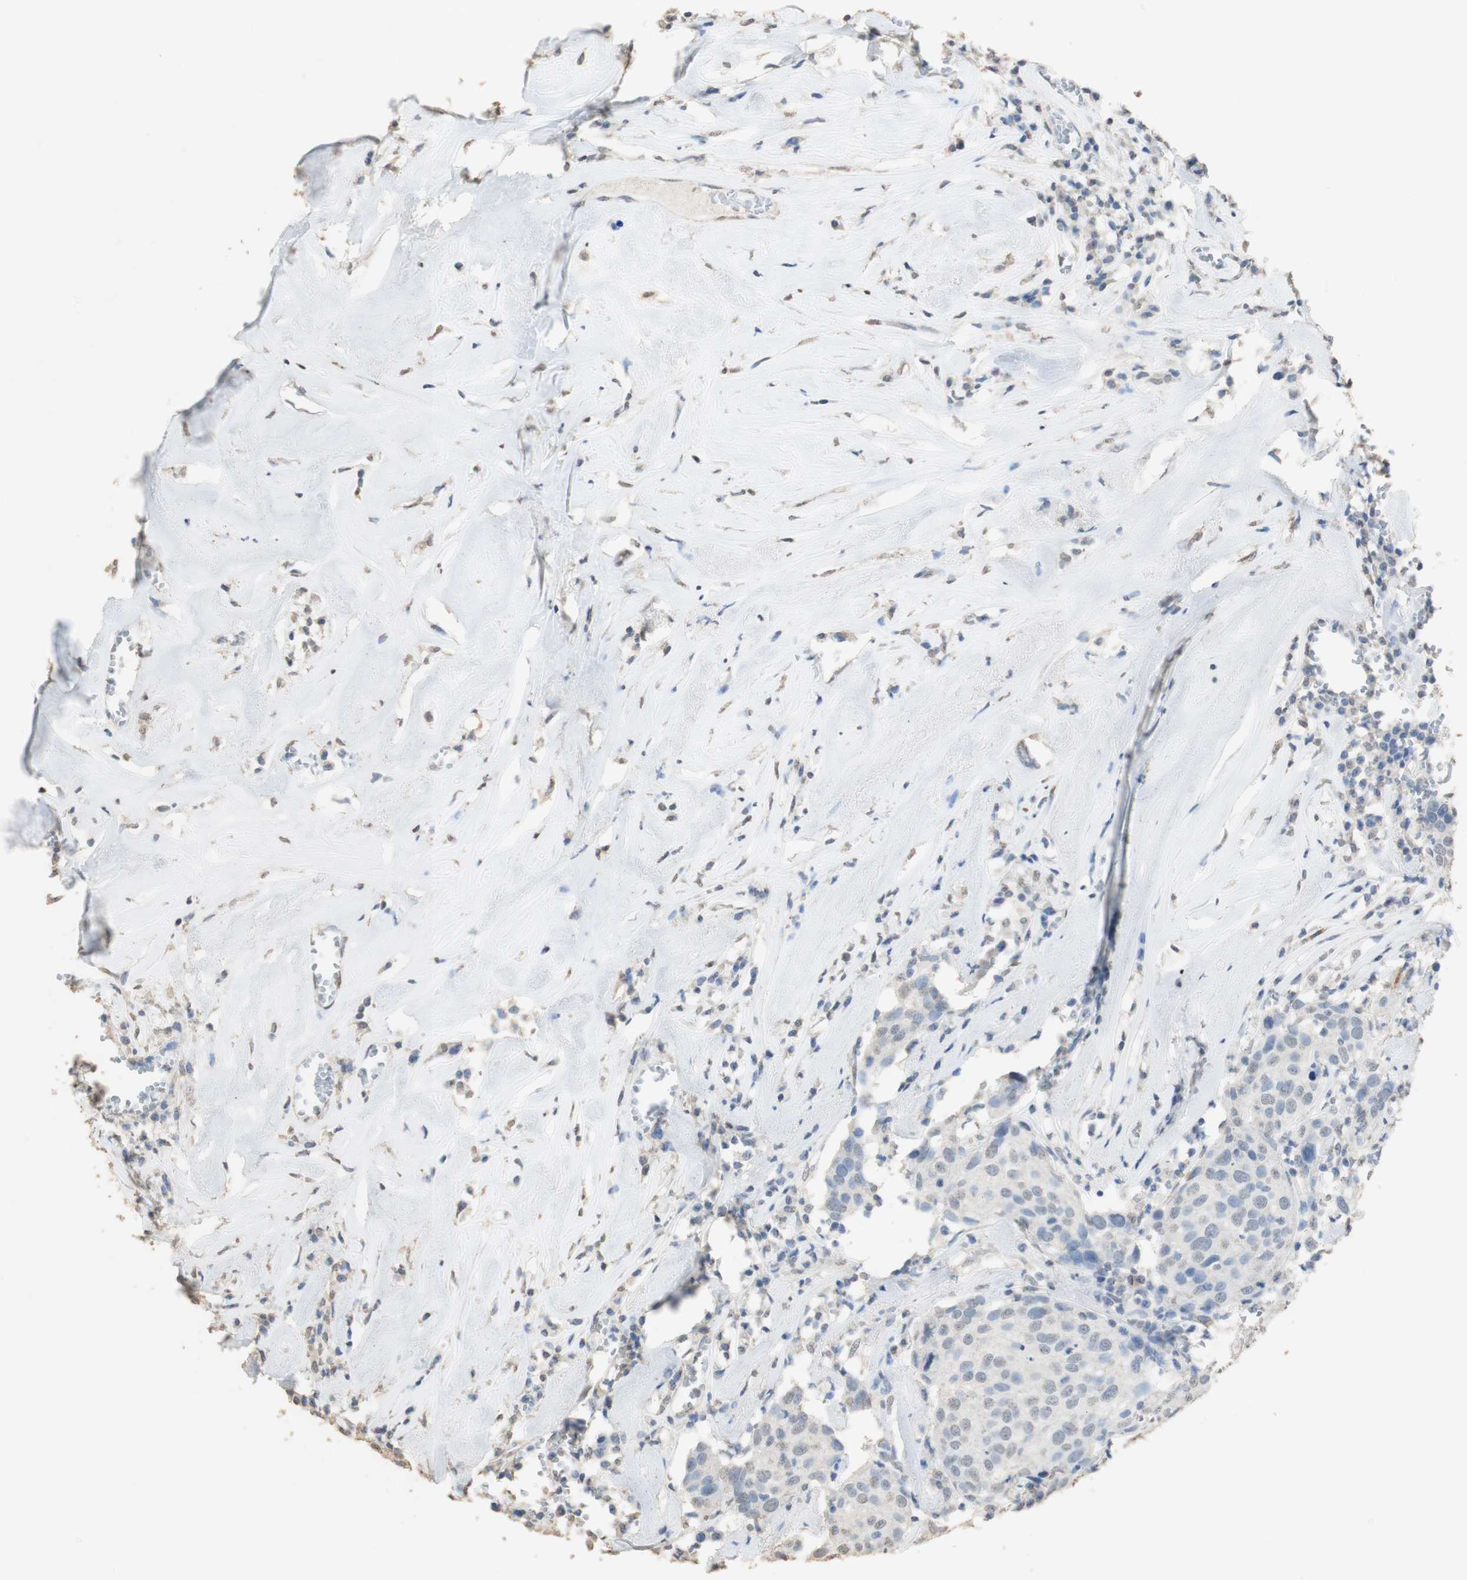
{"staining": {"intensity": "weak", "quantity": "<25%", "location": "nuclear"}, "tissue": "head and neck cancer", "cell_type": "Tumor cells", "image_type": "cancer", "snomed": [{"axis": "morphology", "description": "Adenocarcinoma, NOS"}, {"axis": "topography", "description": "Salivary gland"}, {"axis": "topography", "description": "Head-Neck"}], "caption": "Head and neck cancer was stained to show a protein in brown. There is no significant expression in tumor cells.", "gene": "L1CAM", "patient": {"sex": "female", "age": 65}}